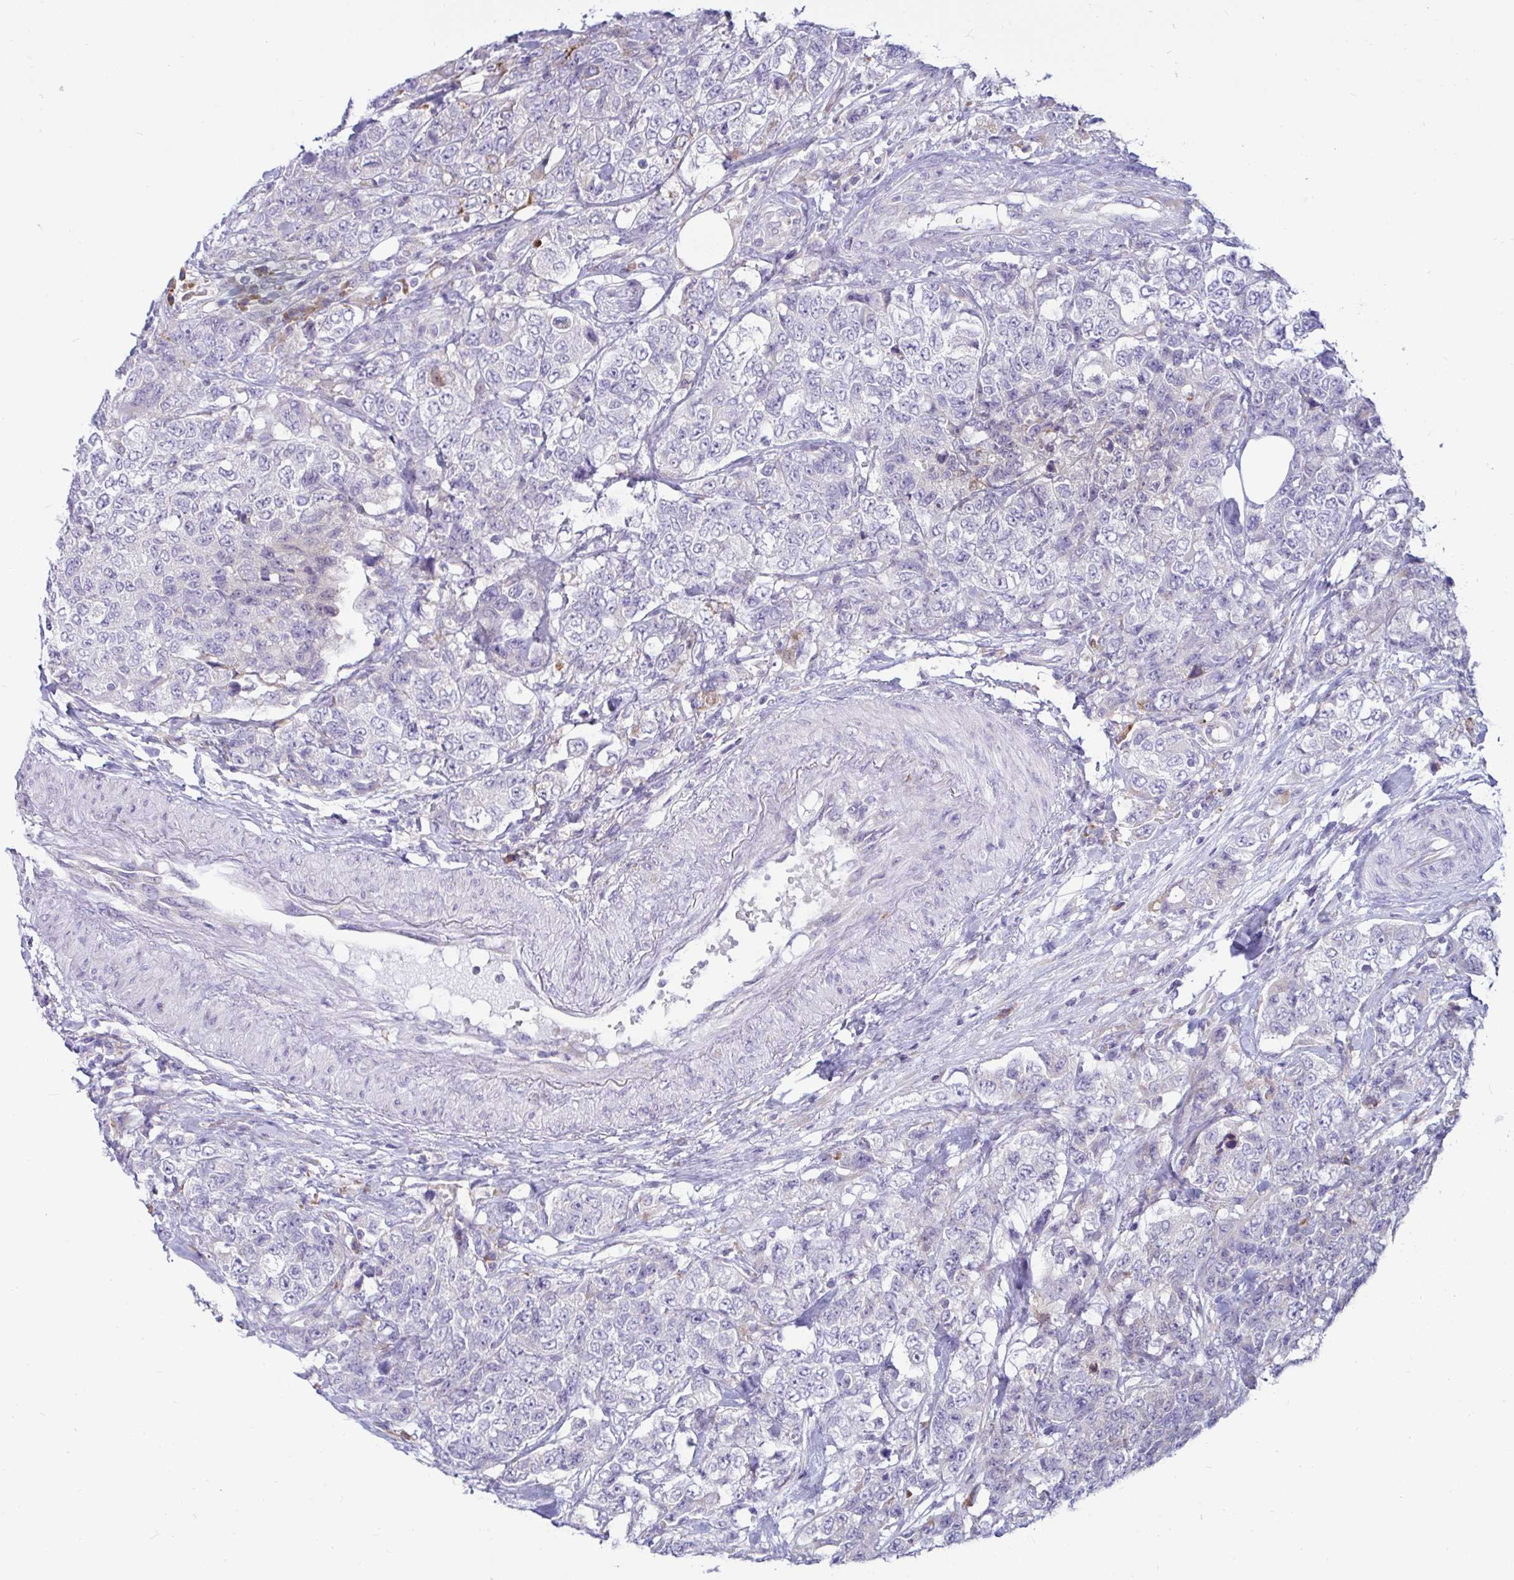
{"staining": {"intensity": "negative", "quantity": "none", "location": "none"}, "tissue": "urothelial cancer", "cell_type": "Tumor cells", "image_type": "cancer", "snomed": [{"axis": "morphology", "description": "Urothelial carcinoma, High grade"}, {"axis": "topography", "description": "Urinary bladder"}], "caption": "IHC photomicrograph of neoplastic tissue: high-grade urothelial carcinoma stained with DAB shows no significant protein expression in tumor cells.", "gene": "TFPI2", "patient": {"sex": "female", "age": 78}}